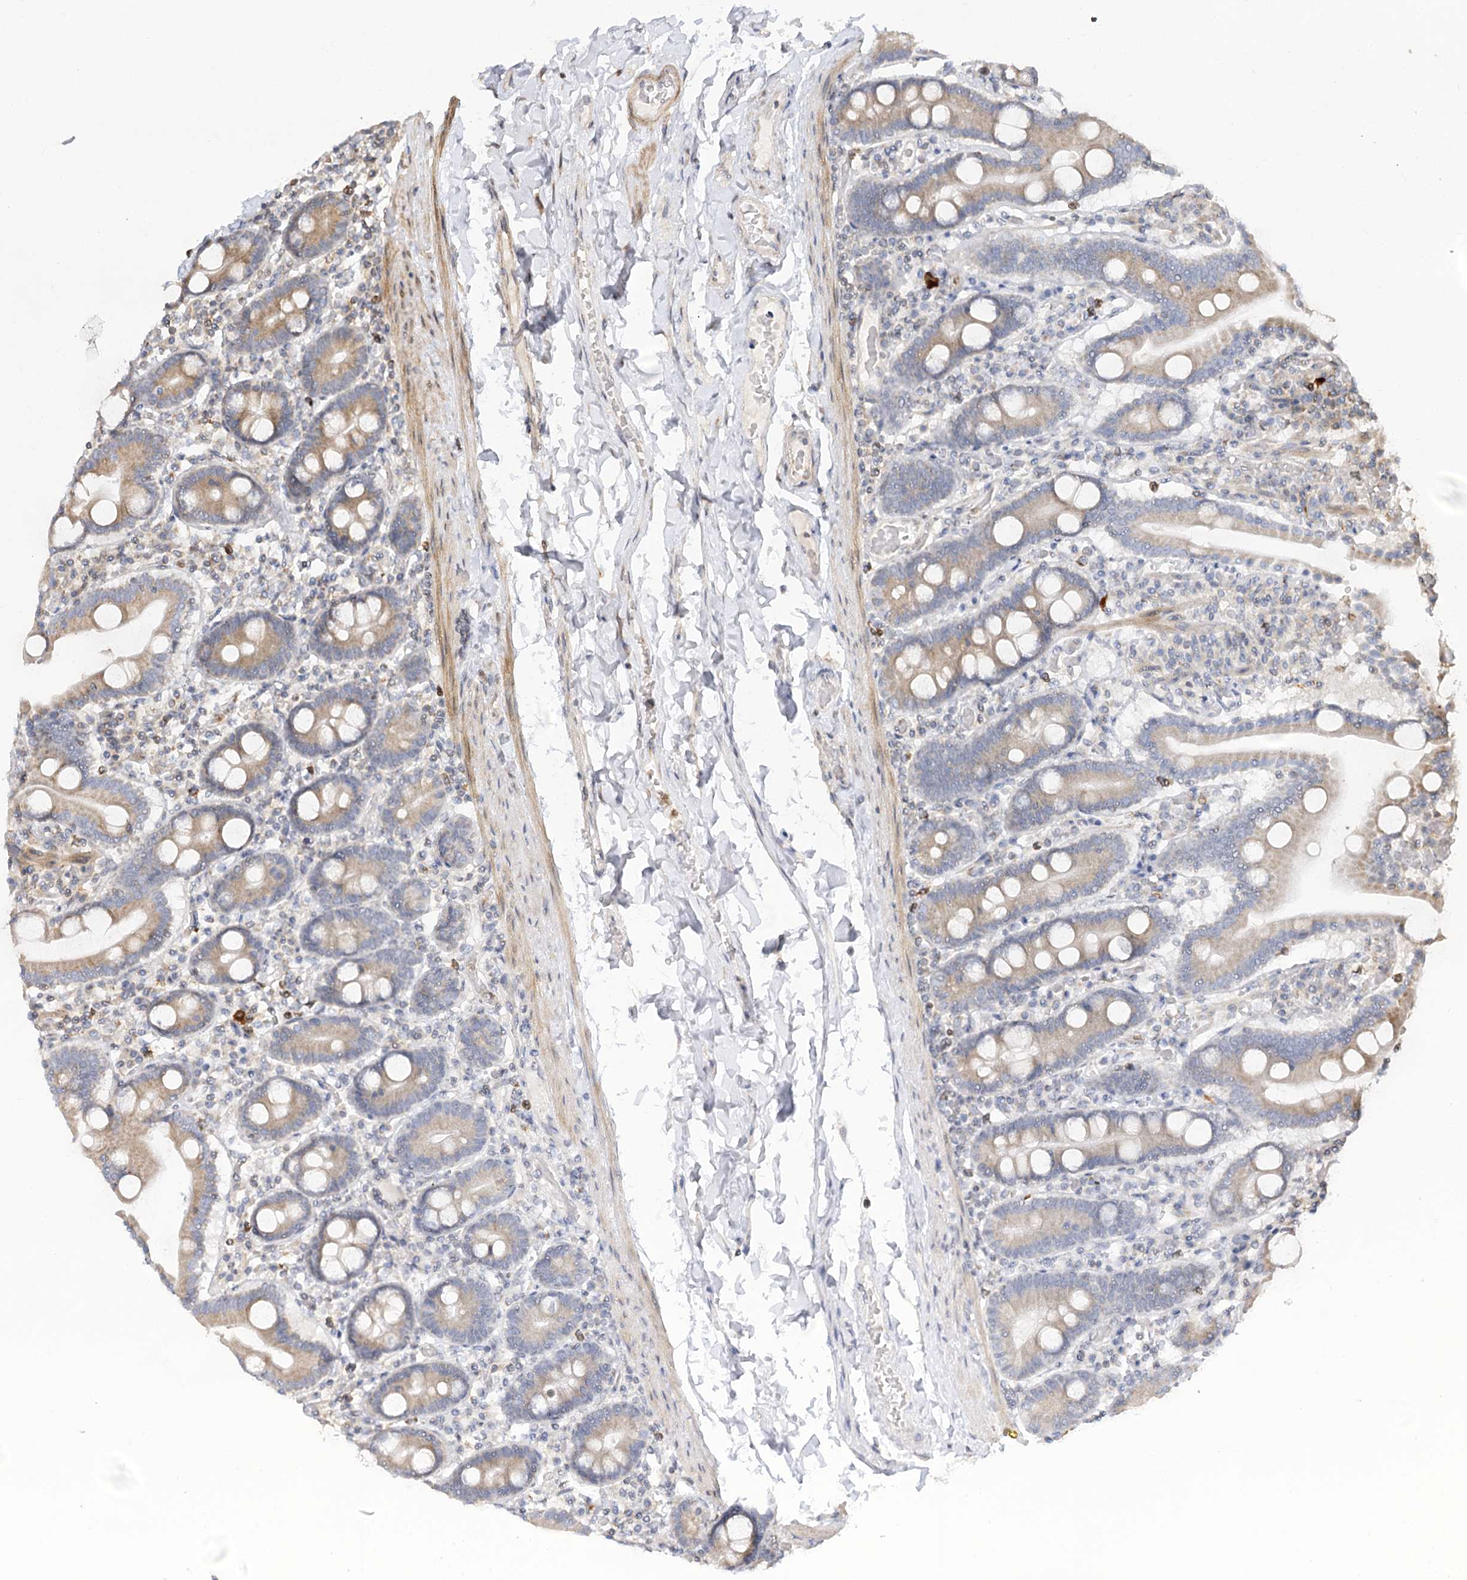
{"staining": {"intensity": "moderate", "quantity": ">75%", "location": "cytoplasmic/membranous"}, "tissue": "duodenum", "cell_type": "Glandular cells", "image_type": "normal", "snomed": [{"axis": "morphology", "description": "Normal tissue, NOS"}, {"axis": "topography", "description": "Duodenum"}], "caption": "DAB (3,3'-diaminobenzidine) immunohistochemical staining of unremarkable human duodenum shows moderate cytoplasmic/membranous protein positivity in approximately >75% of glandular cells.", "gene": "MTMR3", "patient": {"sex": "male", "age": 55}}